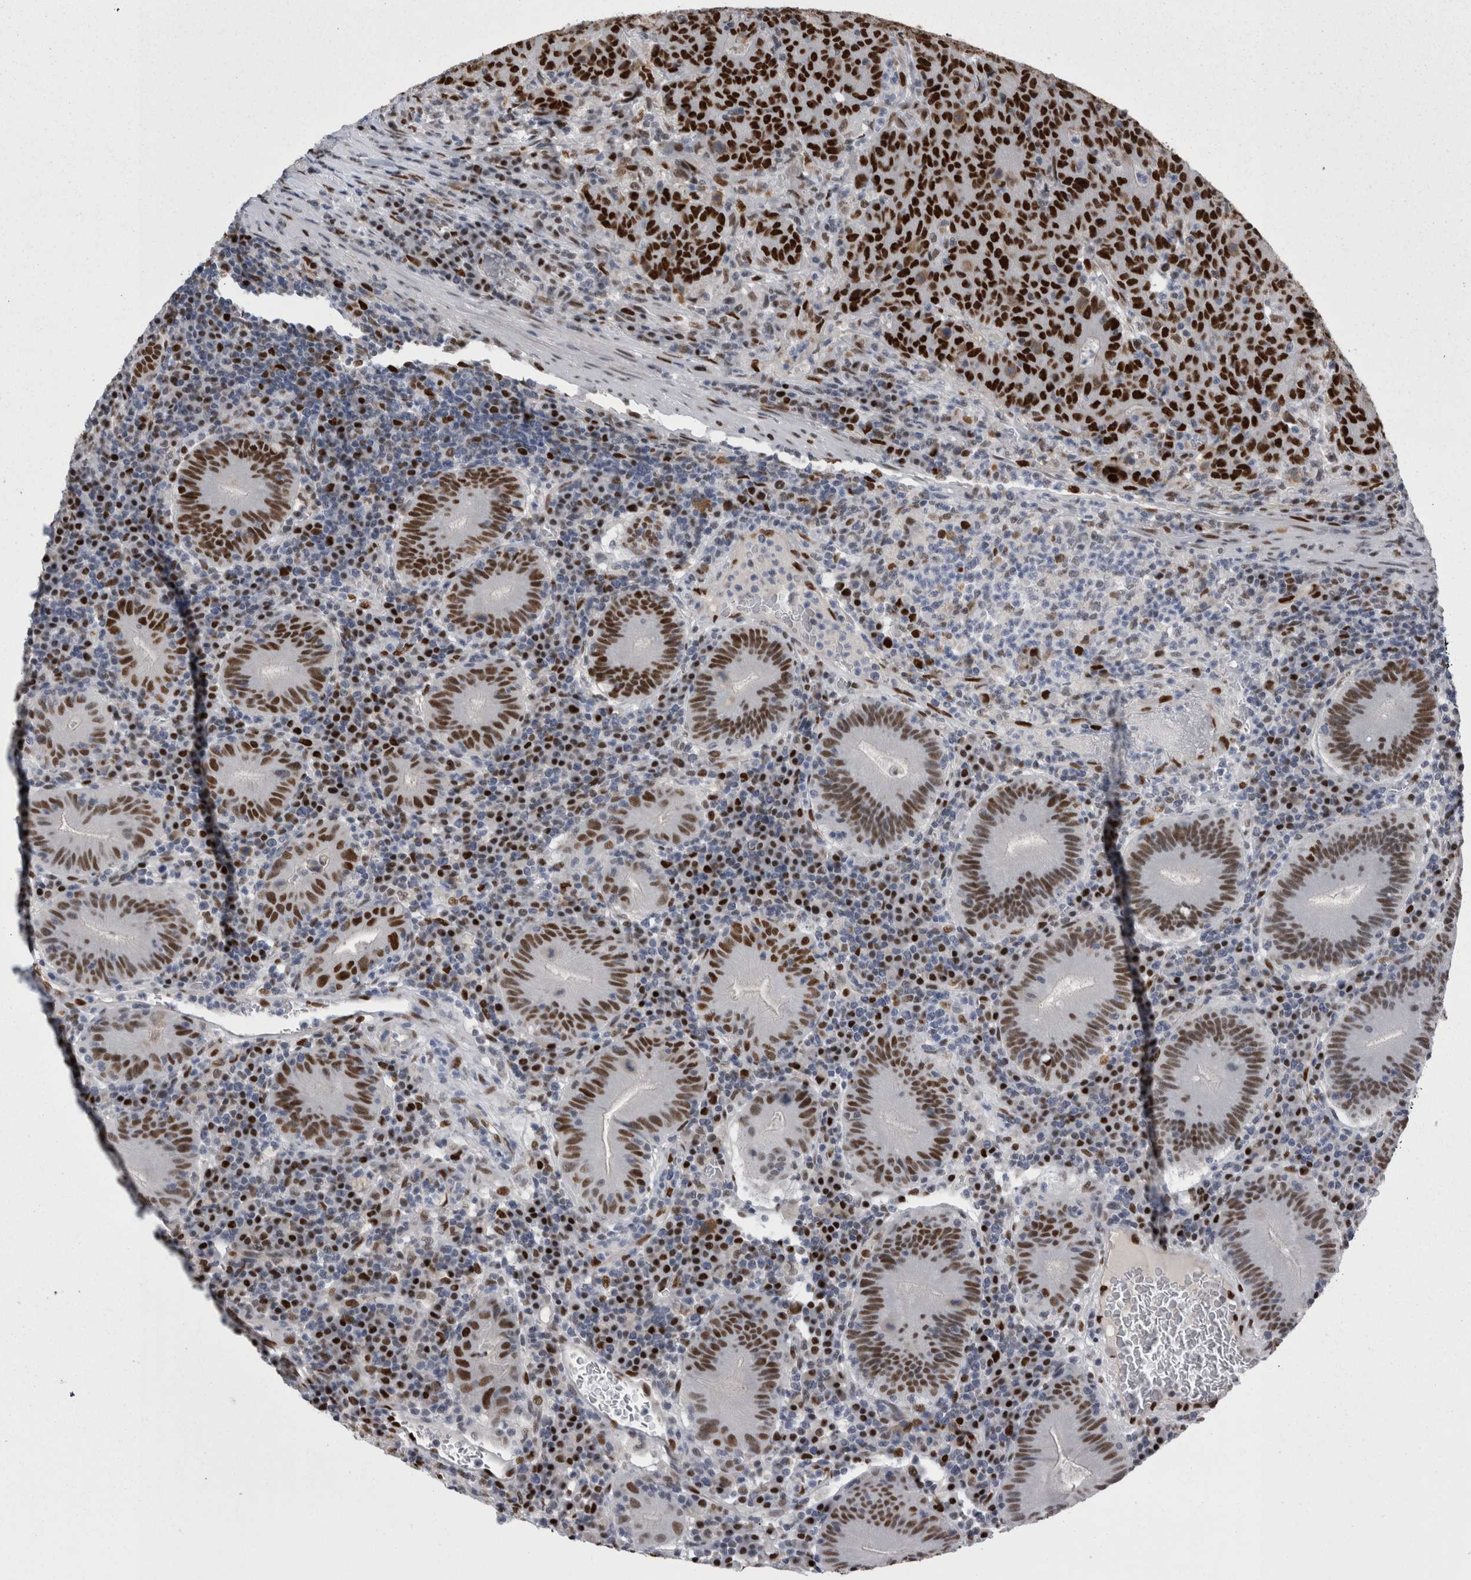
{"staining": {"intensity": "strong", "quantity": ">75%", "location": "nuclear"}, "tissue": "colorectal cancer", "cell_type": "Tumor cells", "image_type": "cancer", "snomed": [{"axis": "morphology", "description": "Adenocarcinoma, NOS"}, {"axis": "topography", "description": "Colon"}], "caption": "Human colorectal adenocarcinoma stained with a protein marker reveals strong staining in tumor cells.", "gene": "C1orf54", "patient": {"sex": "female", "age": 75}}